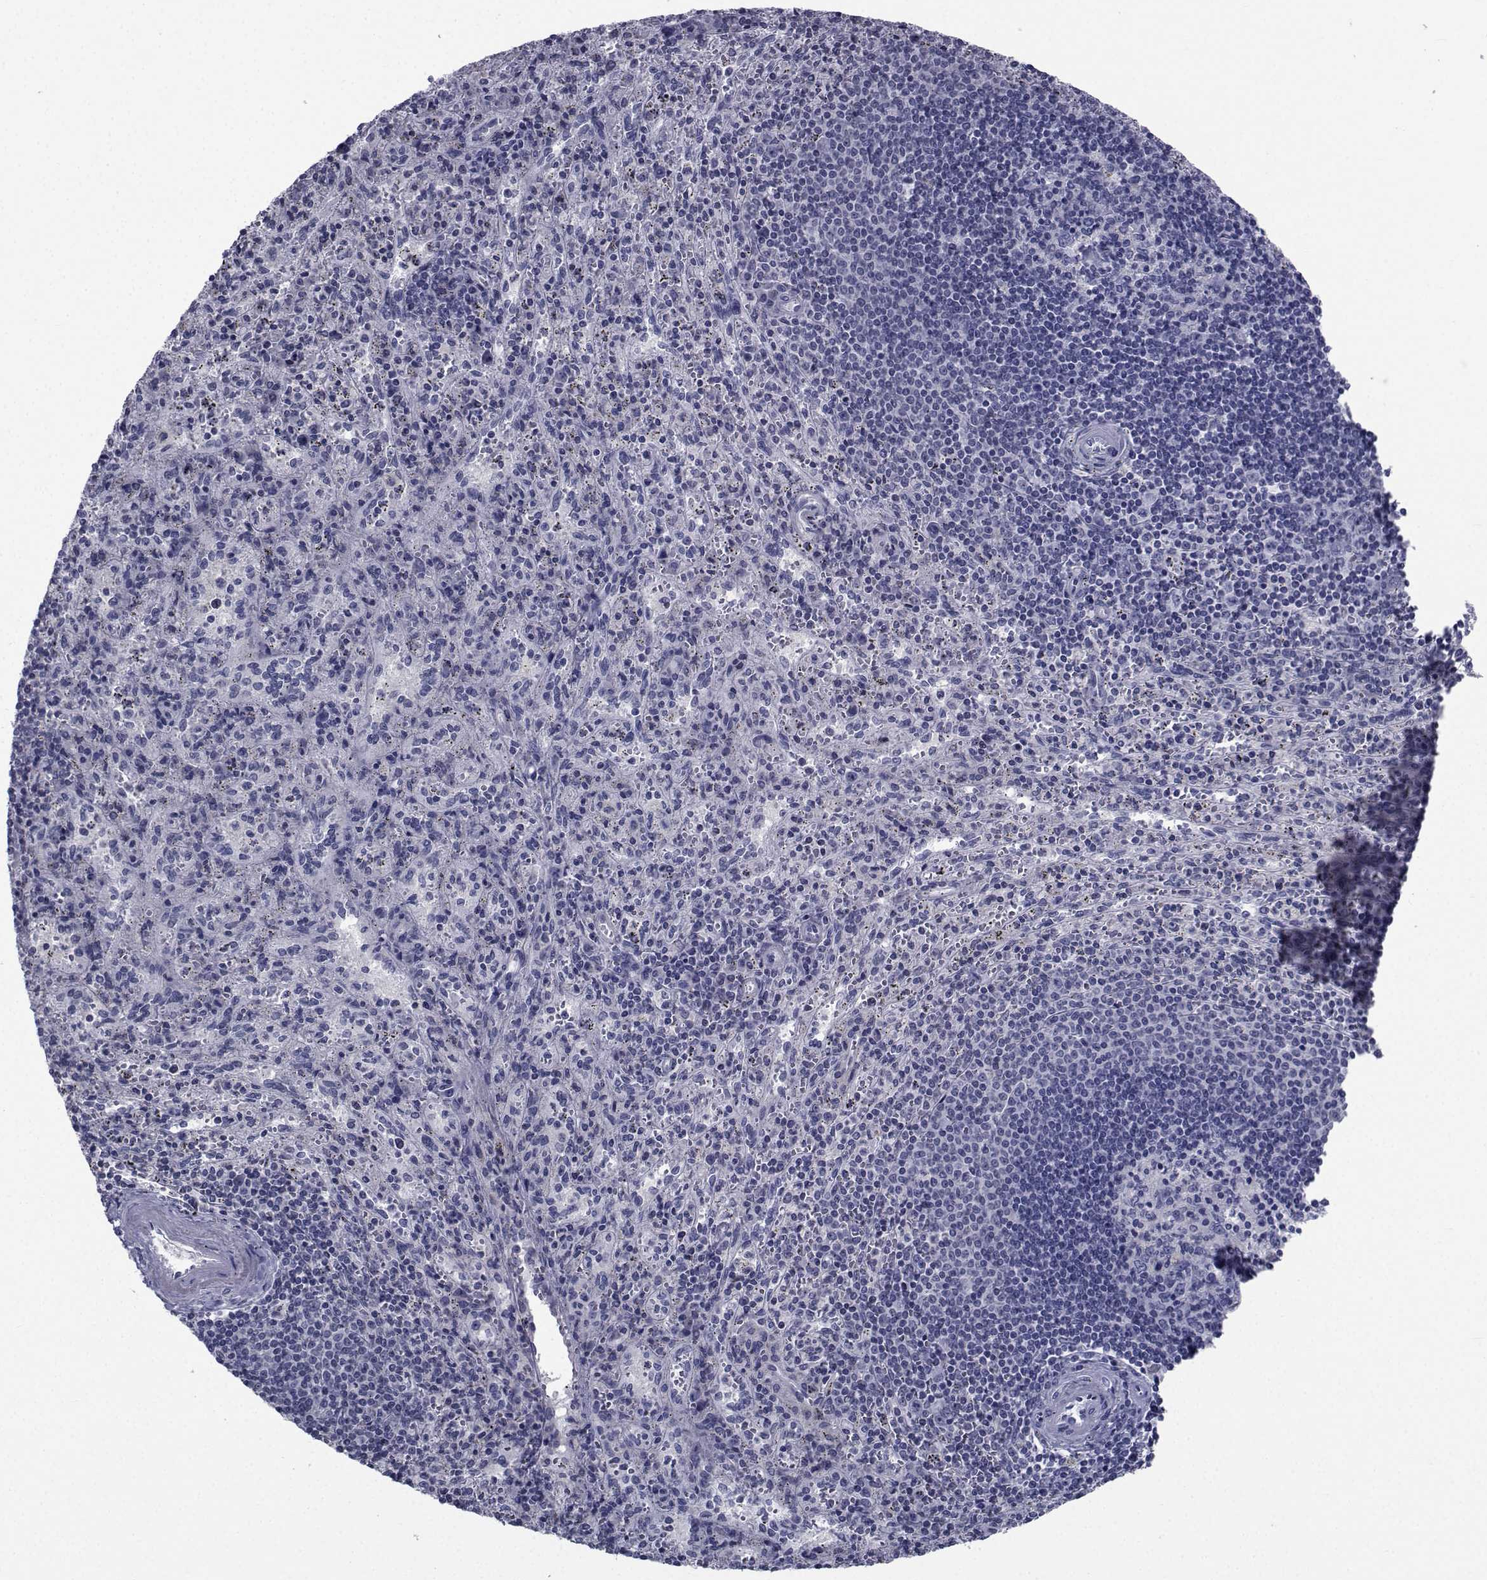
{"staining": {"intensity": "negative", "quantity": "none", "location": "none"}, "tissue": "spleen", "cell_type": "Cells in red pulp", "image_type": "normal", "snomed": [{"axis": "morphology", "description": "Normal tissue, NOS"}, {"axis": "topography", "description": "Spleen"}], "caption": "A high-resolution histopathology image shows immunohistochemistry staining of unremarkable spleen, which shows no significant staining in cells in red pulp.", "gene": "CHRNA1", "patient": {"sex": "male", "age": 57}}